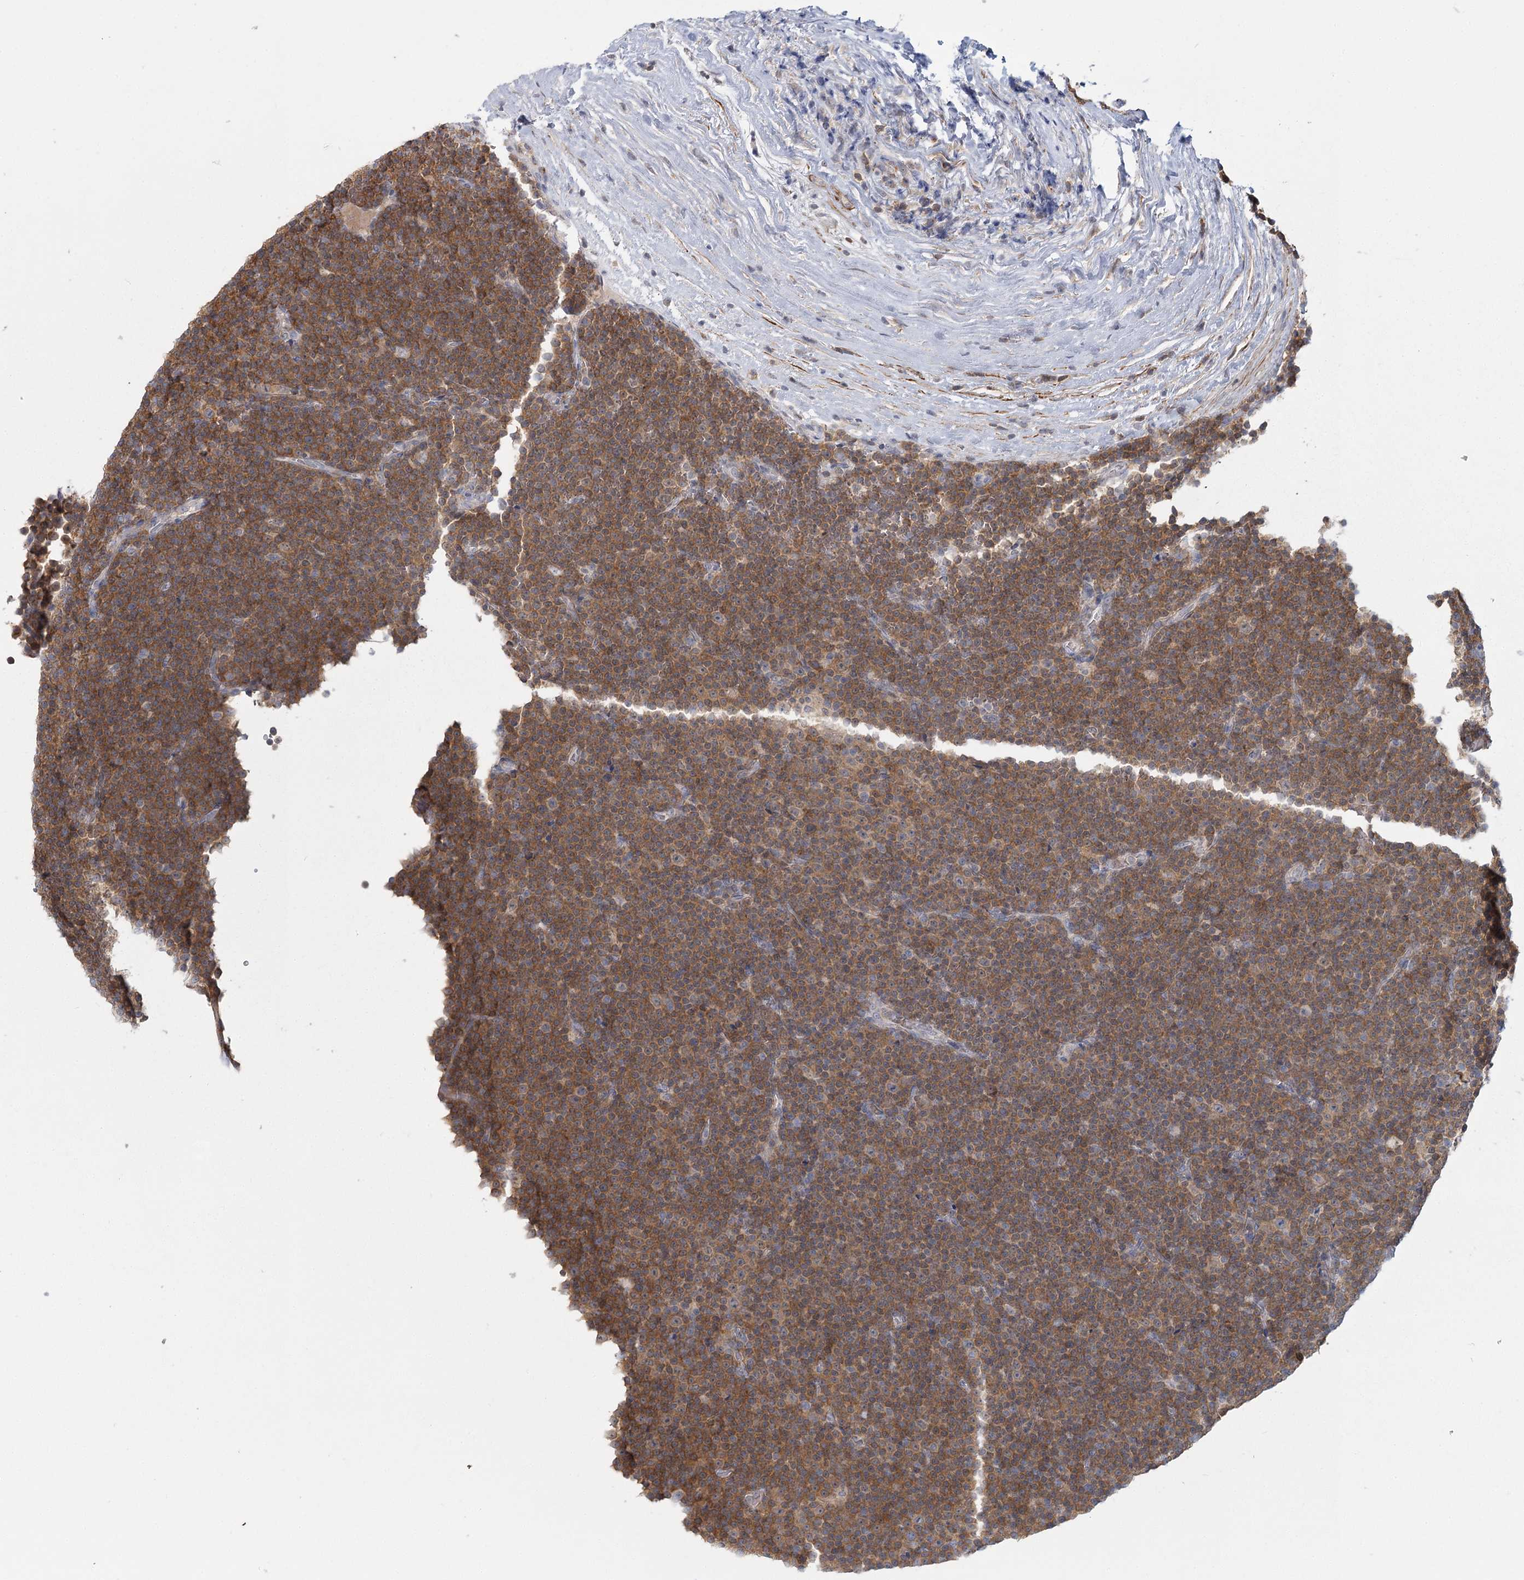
{"staining": {"intensity": "moderate", "quantity": ">75%", "location": "cytoplasmic/membranous"}, "tissue": "lymphoma", "cell_type": "Tumor cells", "image_type": "cancer", "snomed": [{"axis": "morphology", "description": "Malignant lymphoma, non-Hodgkin's type, Low grade"}, {"axis": "topography", "description": "Lymph node"}], "caption": "Moderate cytoplasmic/membranous positivity is present in approximately >75% of tumor cells in lymphoma. The protein is shown in brown color, while the nuclei are stained blue.", "gene": "USP11", "patient": {"sex": "female", "age": 67}}